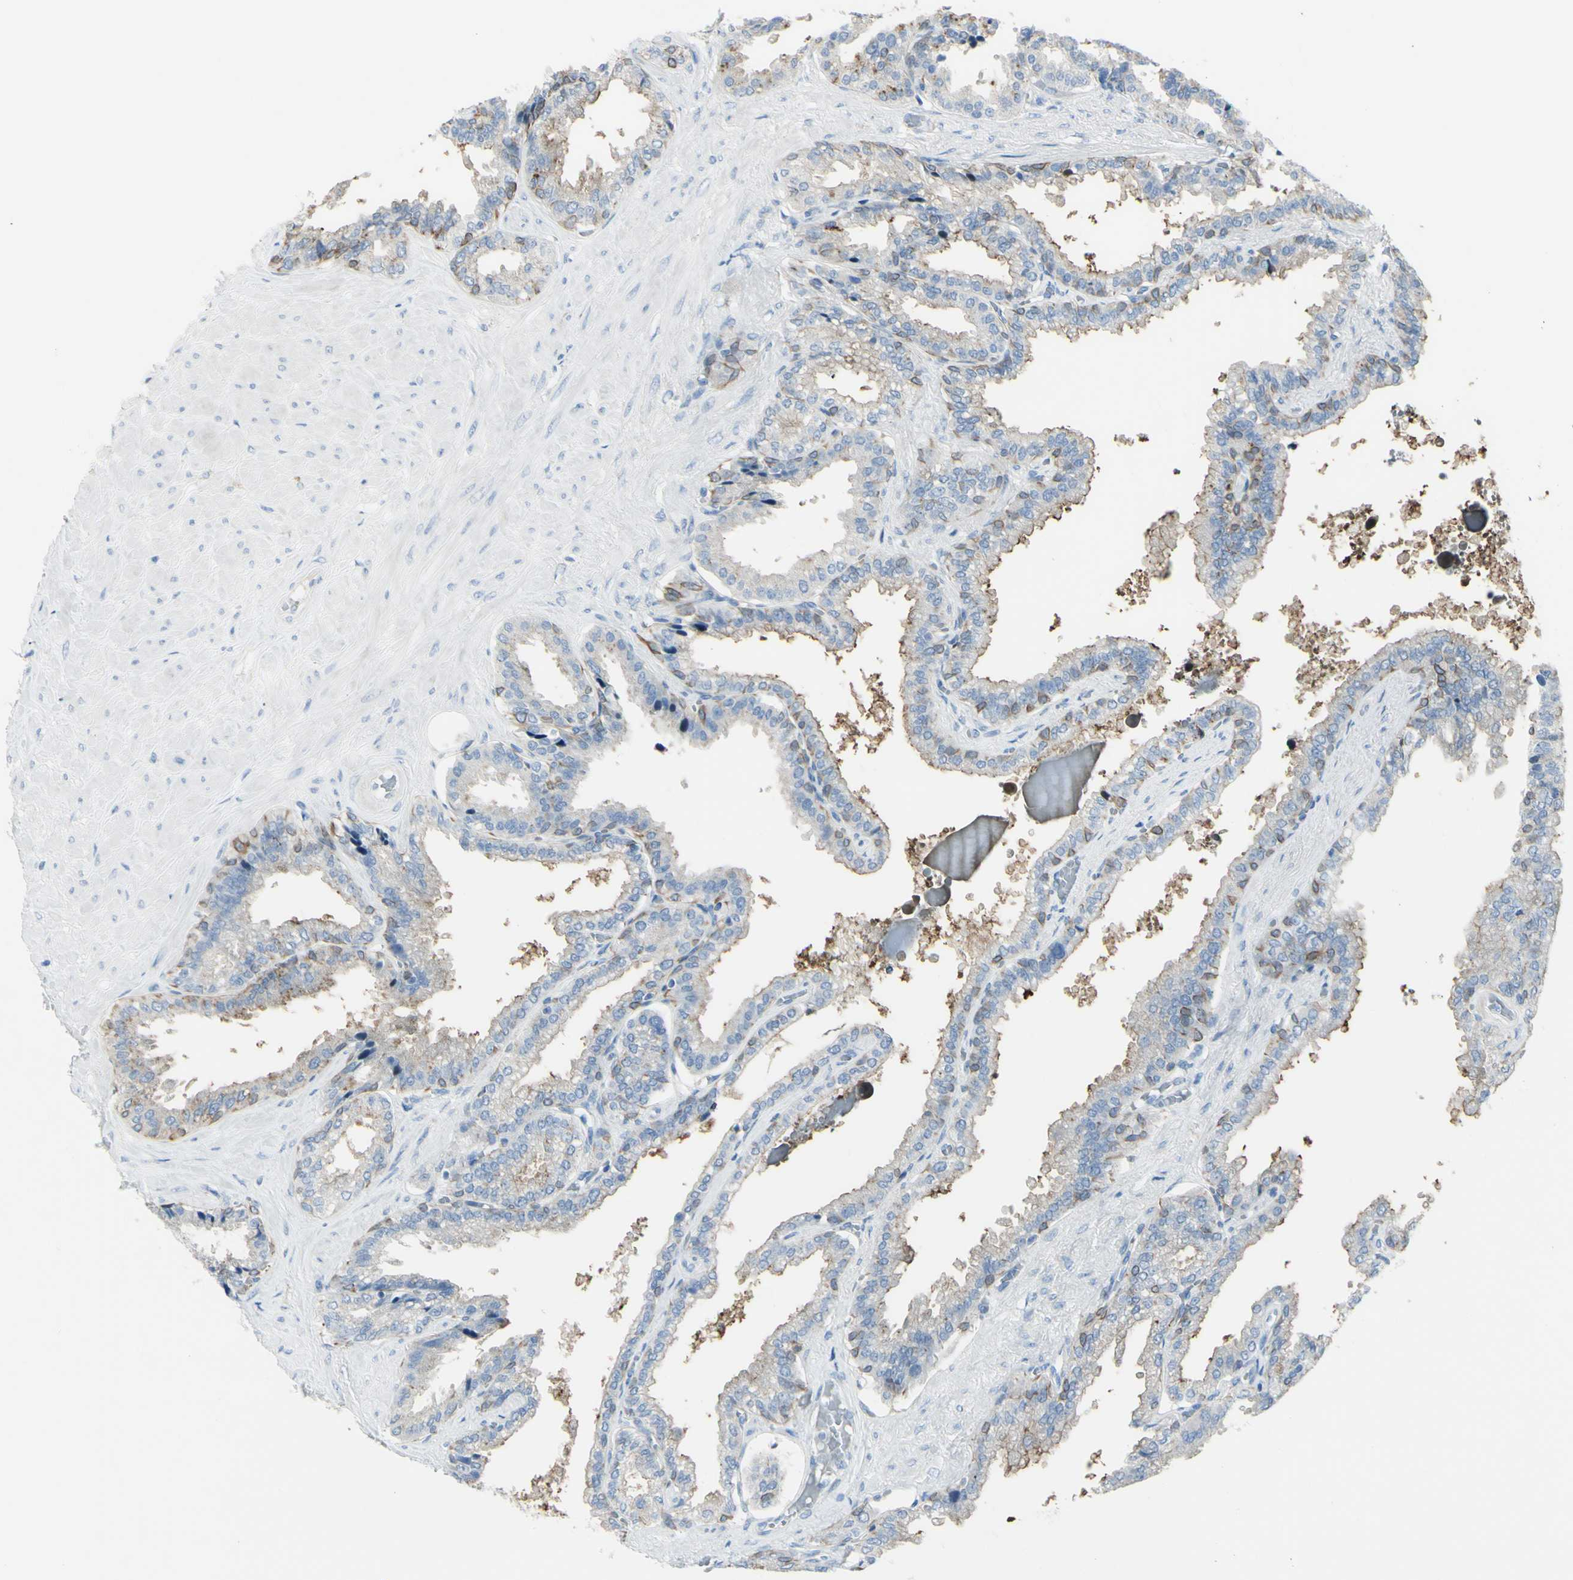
{"staining": {"intensity": "moderate", "quantity": "25%-75%", "location": "cytoplasmic/membranous"}, "tissue": "seminal vesicle", "cell_type": "Glandular cells", "image_type": "normal", "snomed": [{"axis": "morphology", "description": "Normal tissue, NOS"}, {"axis": "topography", "description": "Seminal veicle"}], "caption": "High-magnification brightfield microscopy of benign seminal vesicle stained with DAB (brown) and counterstained with hematoxylin (blue). glandular cells exhibit moderate cytoplasmic/membranous expression is present in about25%-75% of cells. (Brightfield microscopy of DAB IHC at high magnification).", "gene": "ZNF557", "patient": {"sex": "male", "age": 46}}